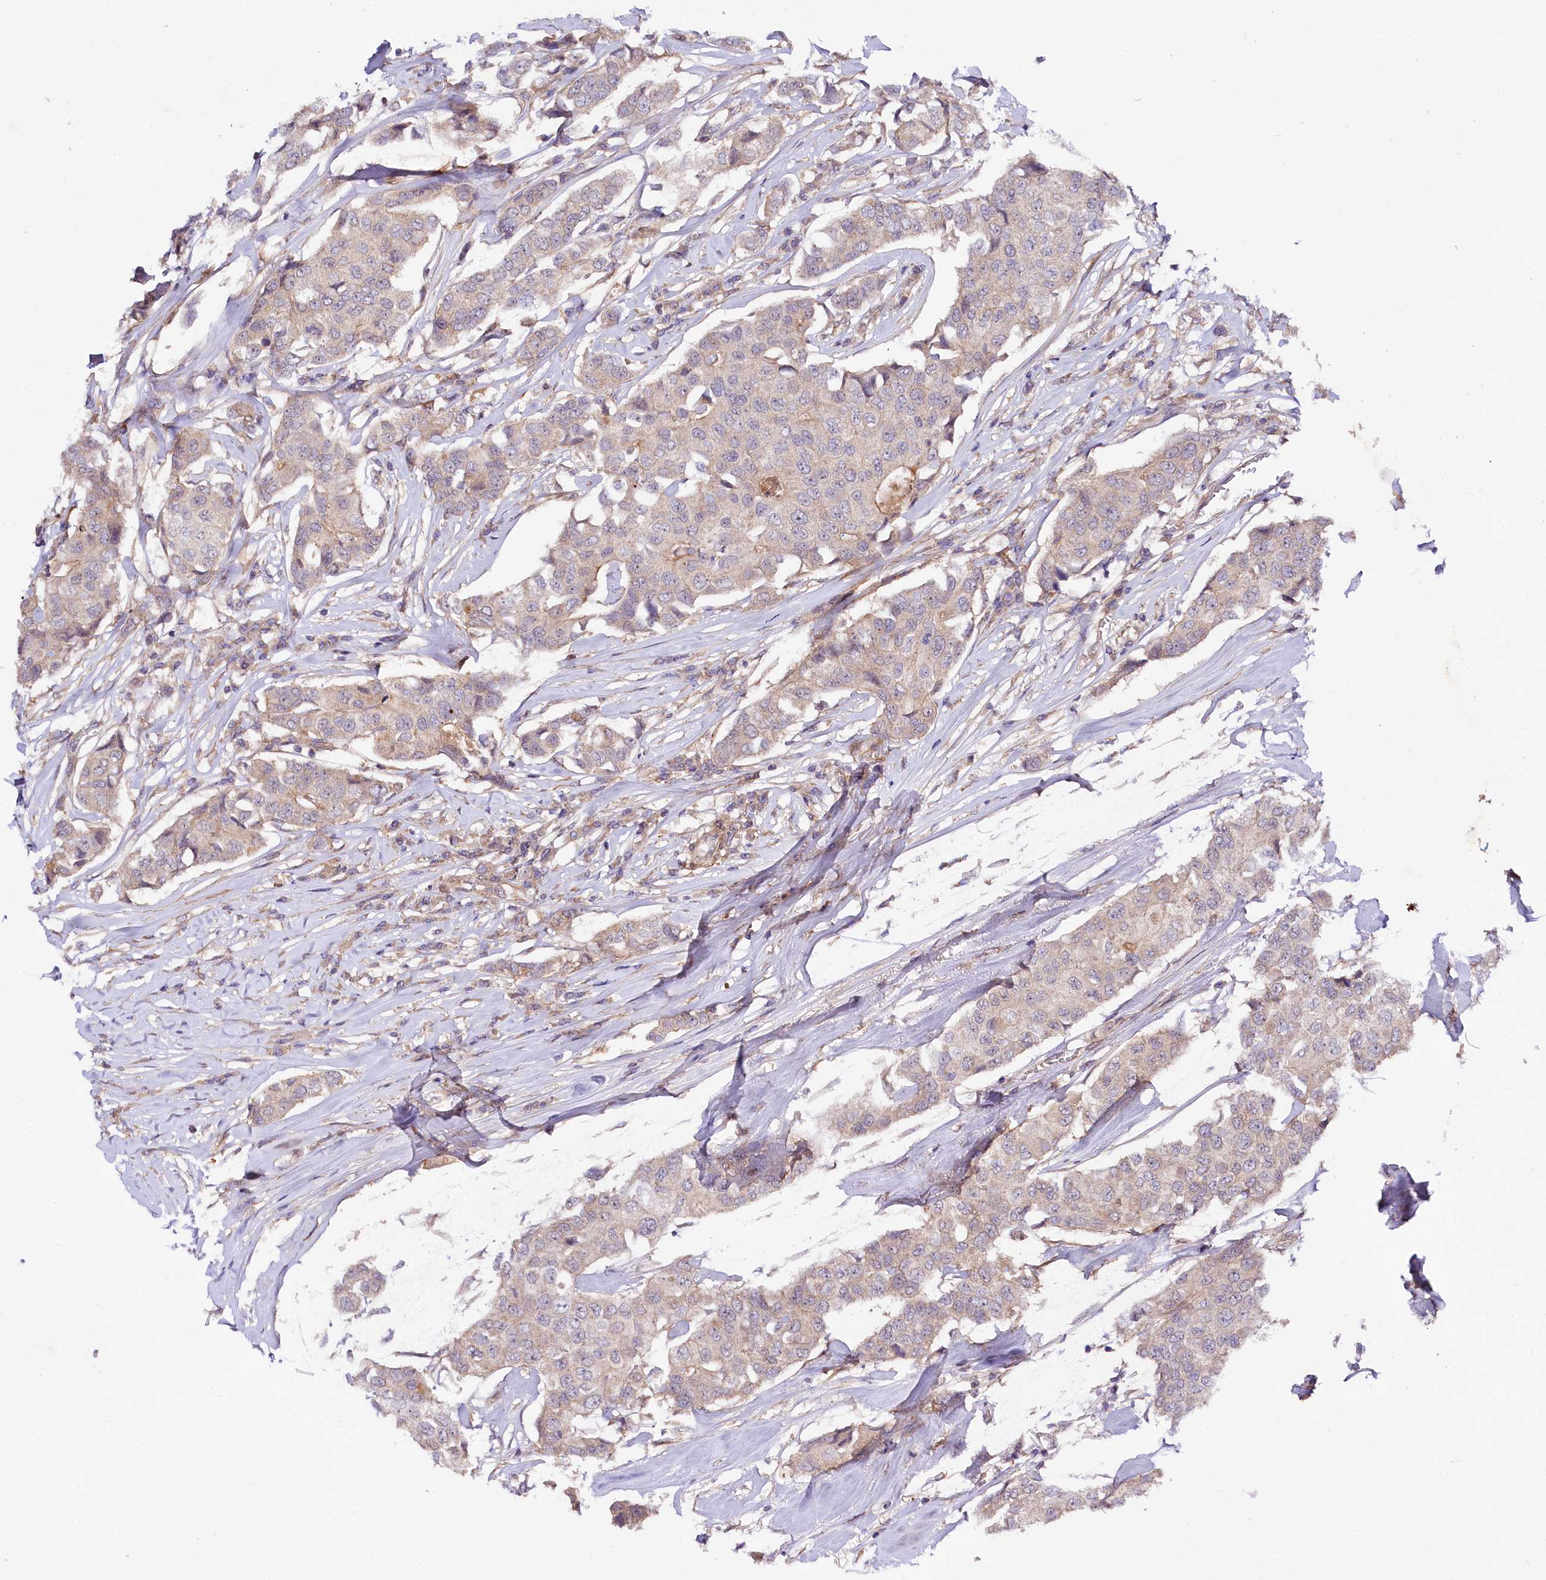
{"staining": {"intensity": "weak", "quantity": "25%-75%", "location": "cytoplasmic/membranous"}, "tissue": "breast cancer", "cell_type": "Tumor cells", "image_type": "cancer", "snomed": [{"axis": "morphology", "description": "Duct carcinoma"}, {"axis": "topography", "description": "Breast"}], "caption": "The micrograph exhibits immunohistochemical staining of breast intraductal carcinoma. There is weak cytoplasmic/membranous expression is present in about 25%-75% of tumor cells. Immunohistochemistry stains the protein in brown and the nuclei are stained blue.", "gene": "PHLDB1", "patient": {"sex": "female", "age": 80}}